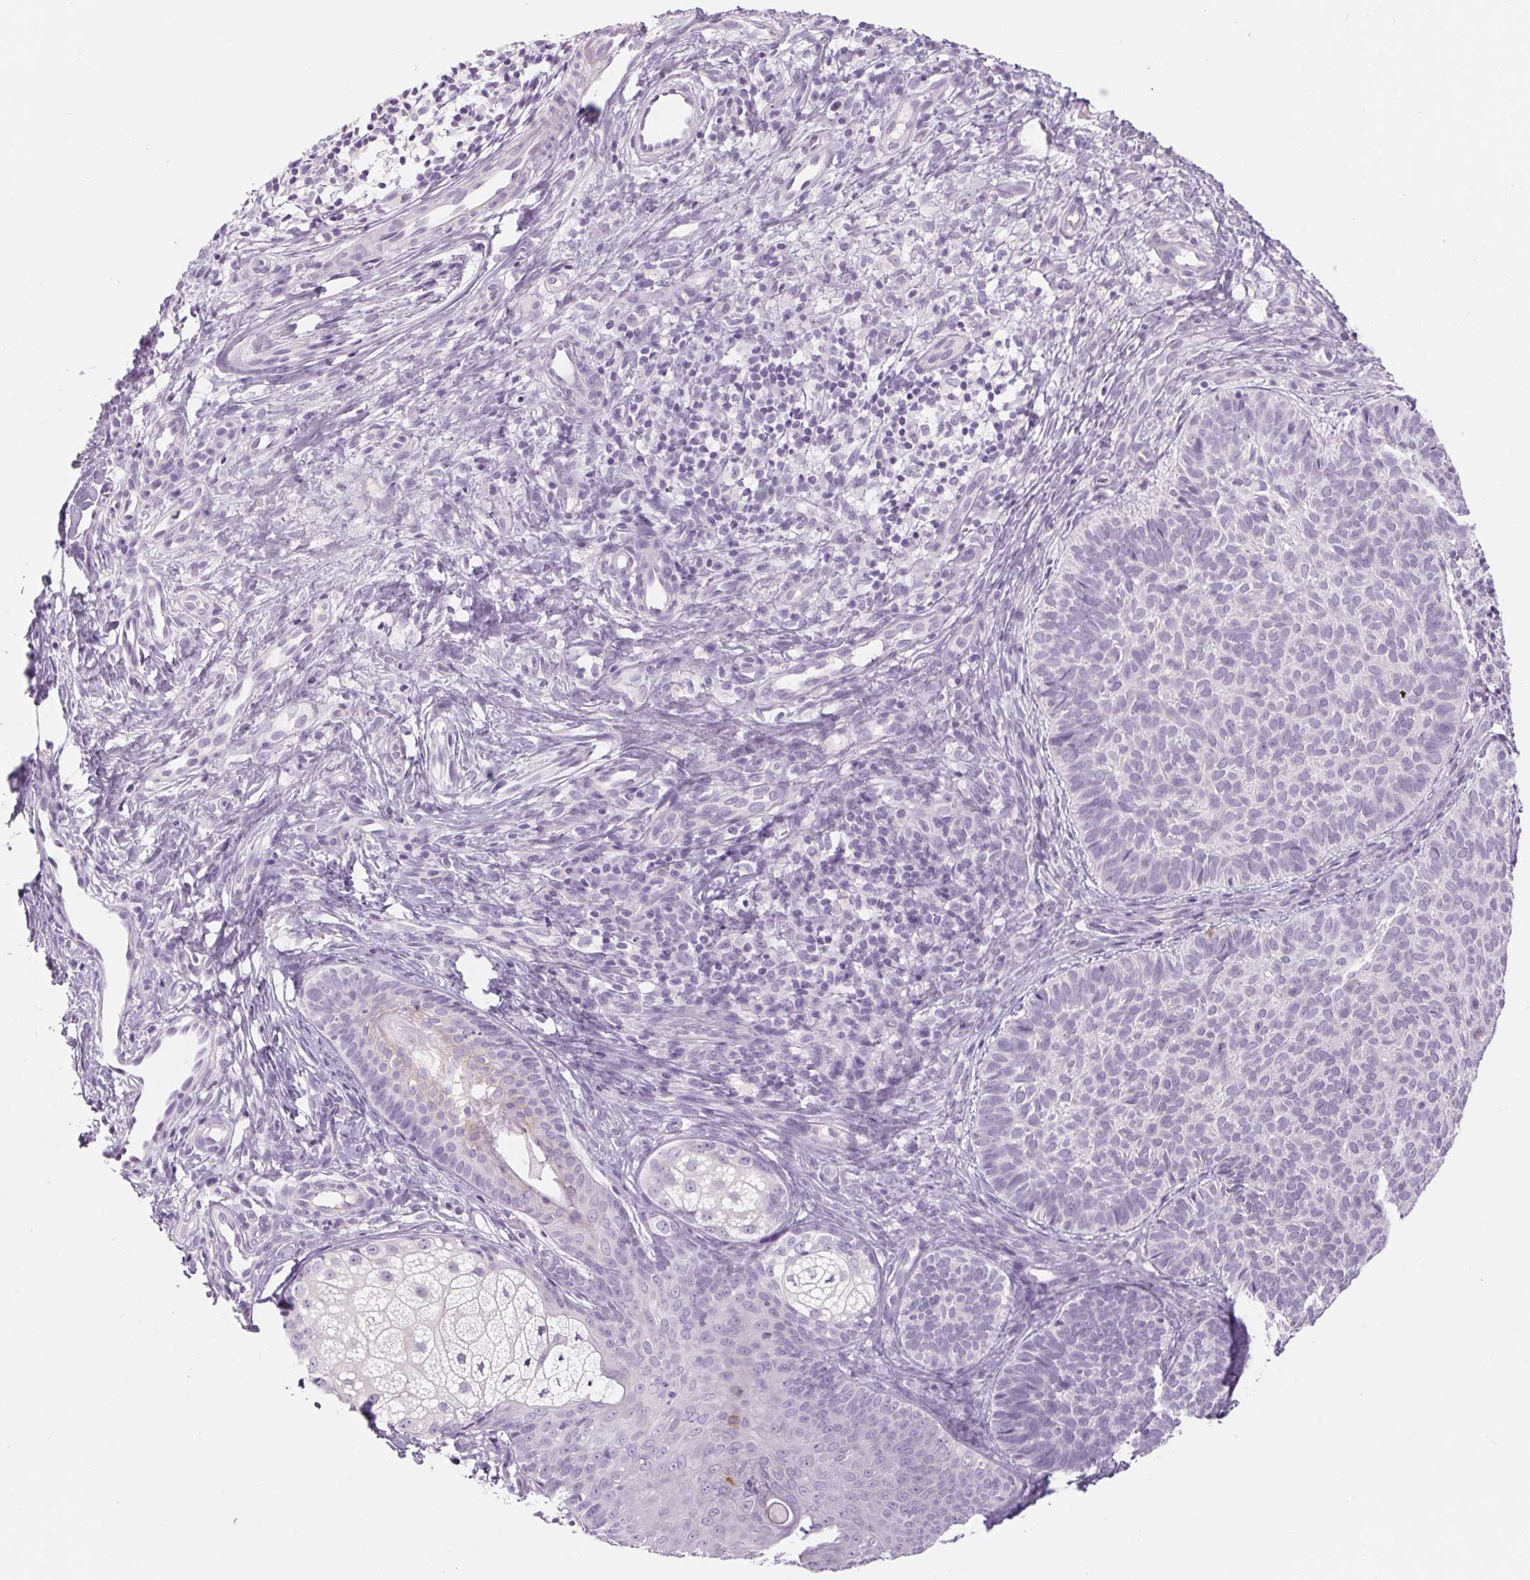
{"staining": {"intensity": "negative", "quantity": "none", "location": "none"}, "tissue": "skin cancer", "cell_type": "Tumor cells", "image_type": "cancer", "snomed": [{"axis": "morphology", "description": "Basal cell carcinoma"}, {"axis": "topography", "description": "Skin"}], "caption": "Tumor cells show no significant staining in skin cancer.", "gene": "RPTN", "patient": {"sex": "male", "age": 57}}